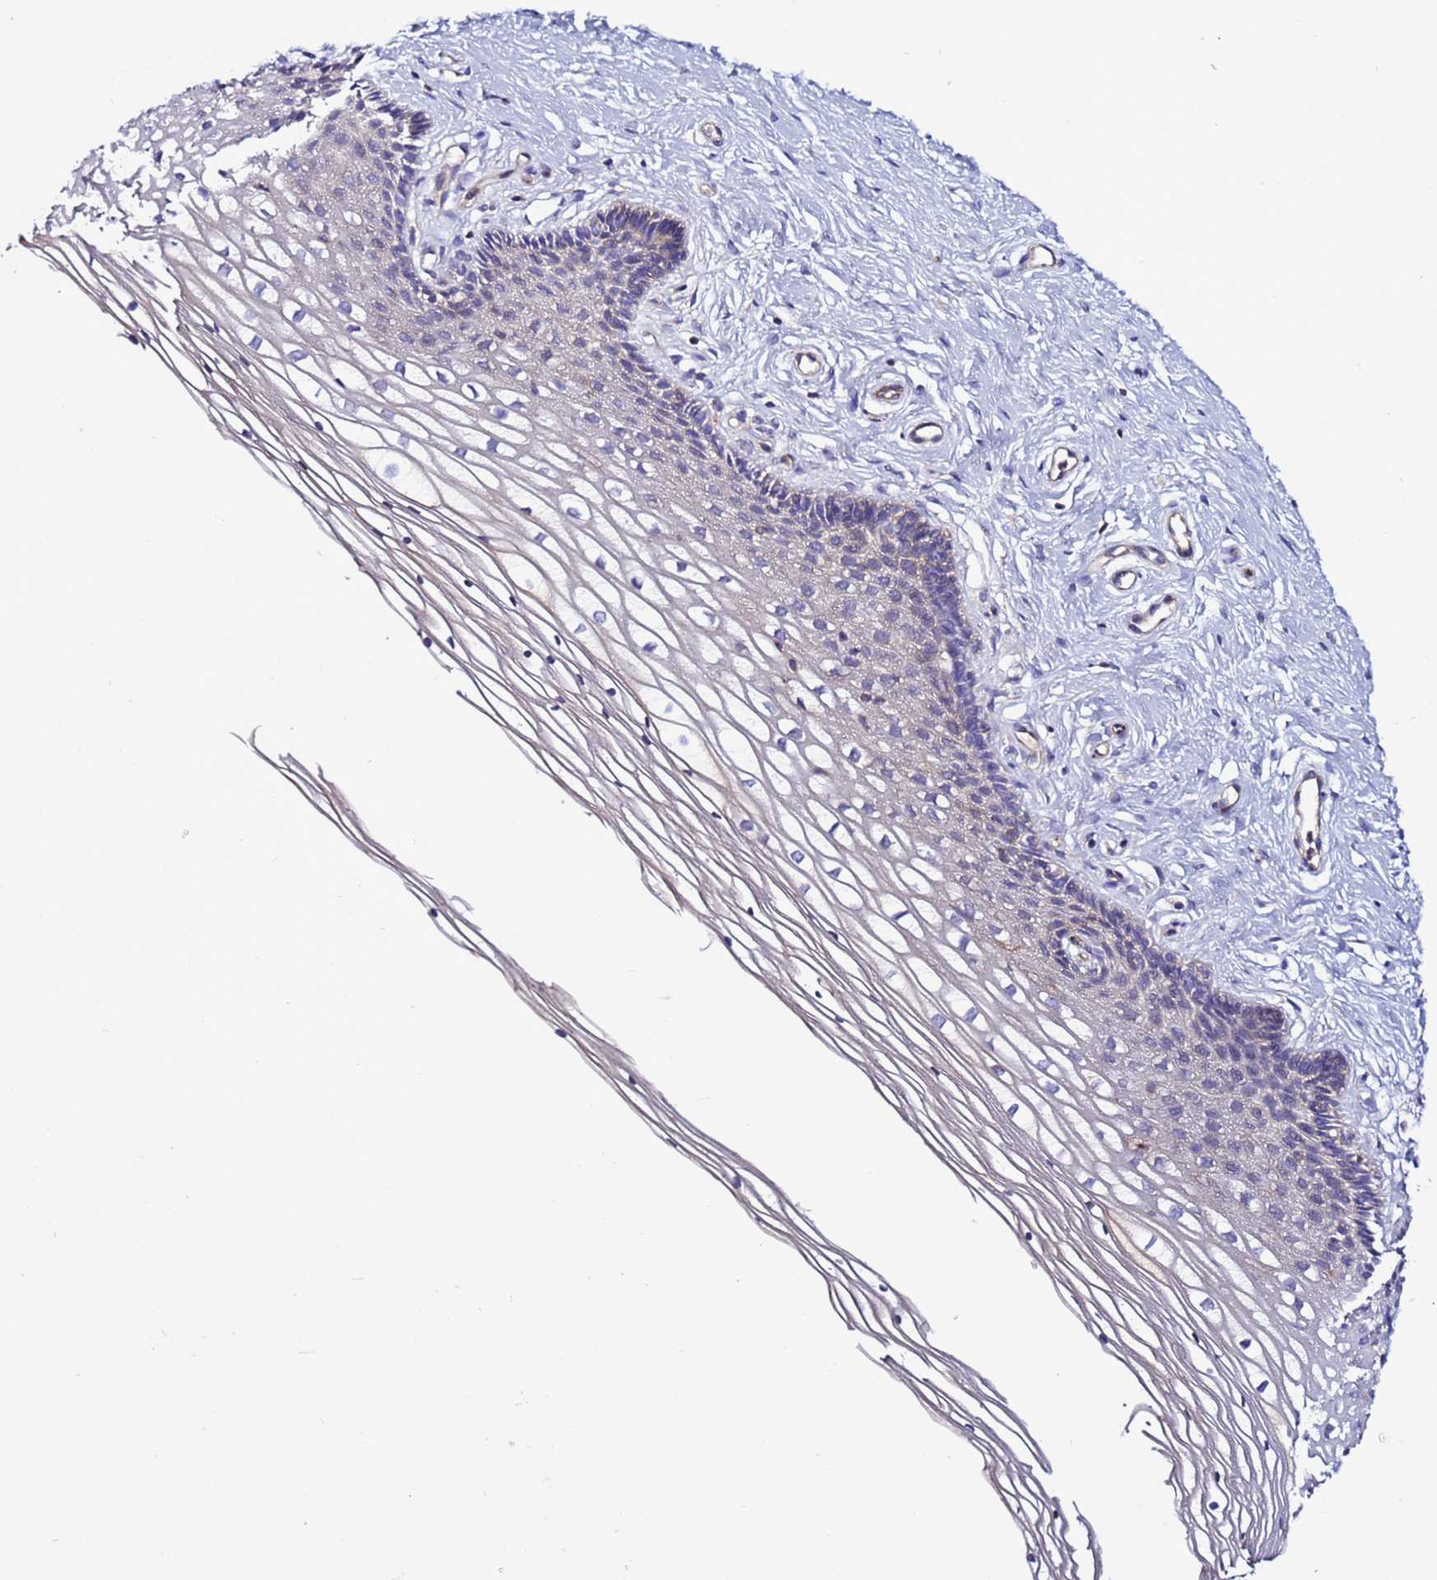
{"staining": {"intensity": "negative", "quantity": "none", "location": "none"}, "tissue": "cervix", "cell_type": "Glandular cells", "image_type": "normal", "snomed": [{"axis": "morphology", "description": "Normal tissue, NOS"}, {"axis": "topography", "description": "Cervix"}], "caption": "This is a histopathology image of immunohistochemistry (IHC) staining of benign cervix, which shows no positivity in glandular cells. (DAB IHC with hematoxylin counter stain).", "gene": "EFCAB8", "patient": {"sex": "female", "age": 33}}